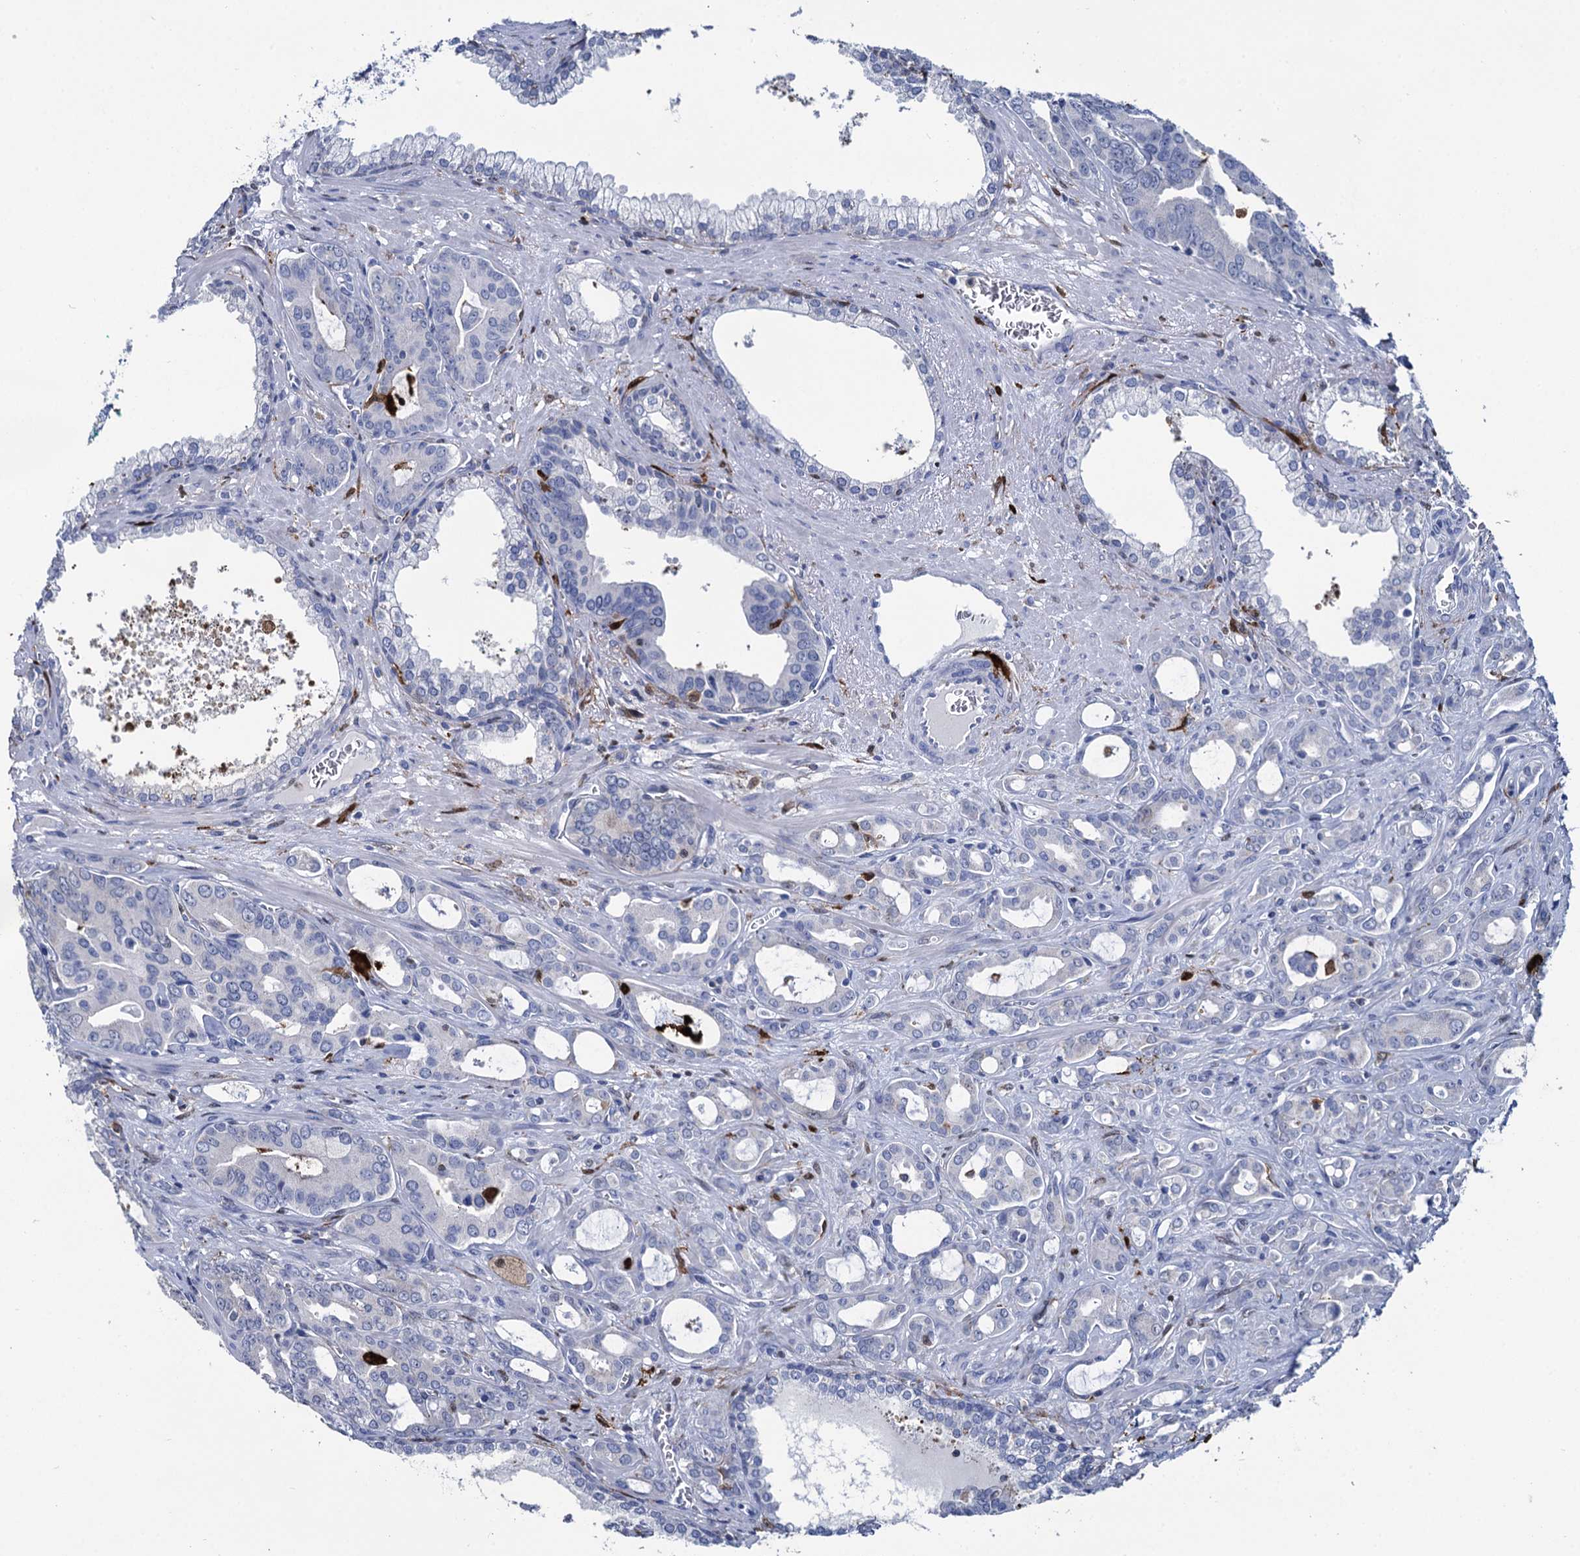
{"staining": {"intensity": "negative", "quantity": "none", "location": "none"}, "tissue": "prostate cancer", "cell_type": "Tumor cells", "image_type": "cancer", "snomed": [{"axis": "morphology", "description": "Adenocarcinoma, High grade"}, {"axis": "topography", "description": "Prostate"}], "caption": "An immunohistochemistry image of prostate adenocarcinoma (high-grade) is shown. There is no staining in tumor cells of prostate adenocarcinoma (high-grade).", "gene": "FABP5", "patient": {"sex": "male", "age": 72}}